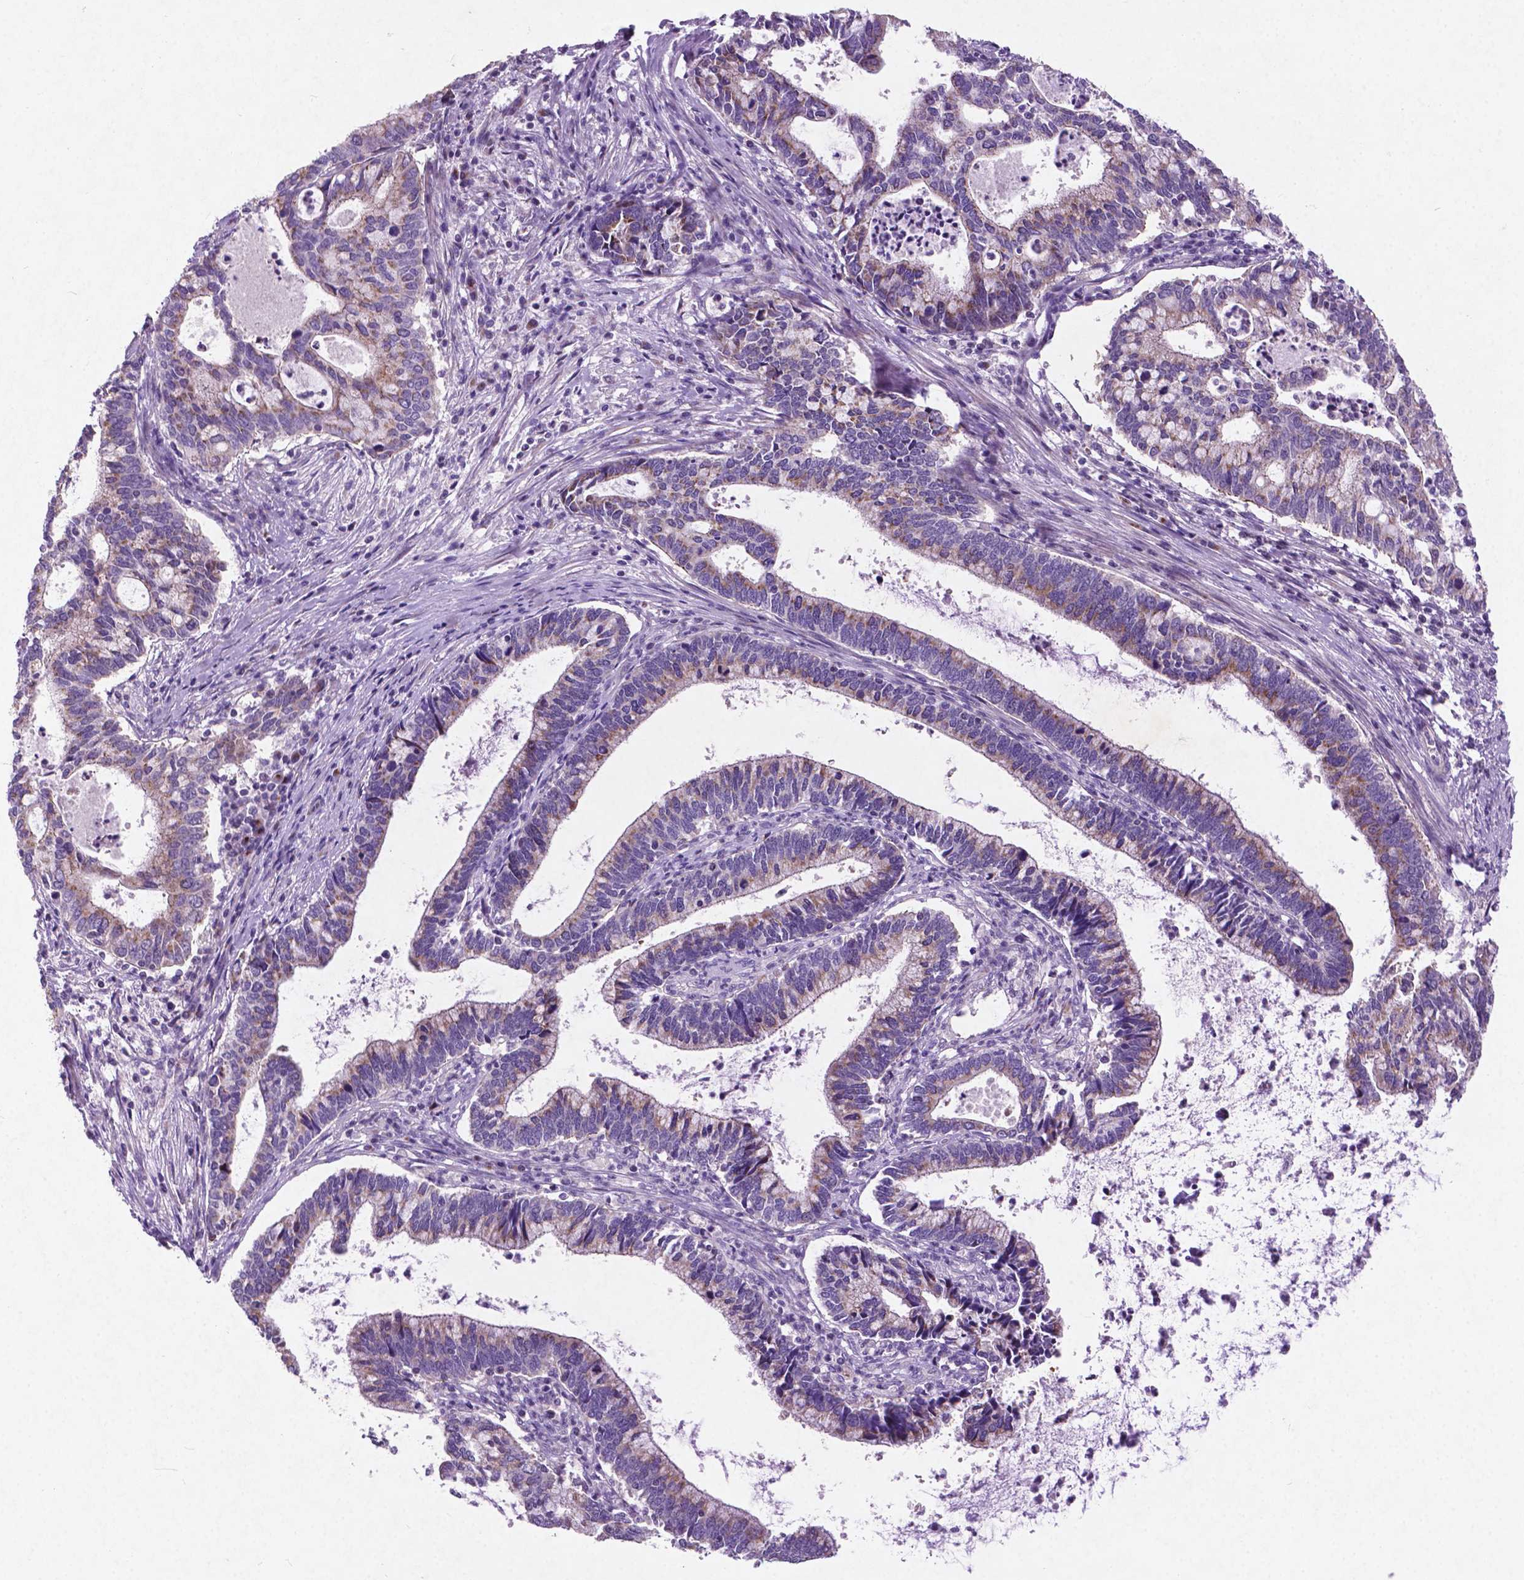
{"staining": {"intensity": "weak", "quantity": ">75%", "location": "cytoplasmic/membranous"}, "tissue": "cervical cancer", "cell_type": "Tumor cells", "image_type": "cancer", "snomed": [{"axis": "morphology", "description": "Adenocarcinoma, NOS"}, {"axis": "topography", "description": "Cervix"}], "caption": "Brown immunohistochemical staining in cervical cancer (adenocarcinoma) shows weak cytoplasmic/membranous positivity in about >75% of tumor cells. (DAB (3,3'-diaminobenzidine) = brown stain, brightfield microscopy at high magnification).", "gene": "ATG4D", "patient": {"sex": "female", "age": 42}}